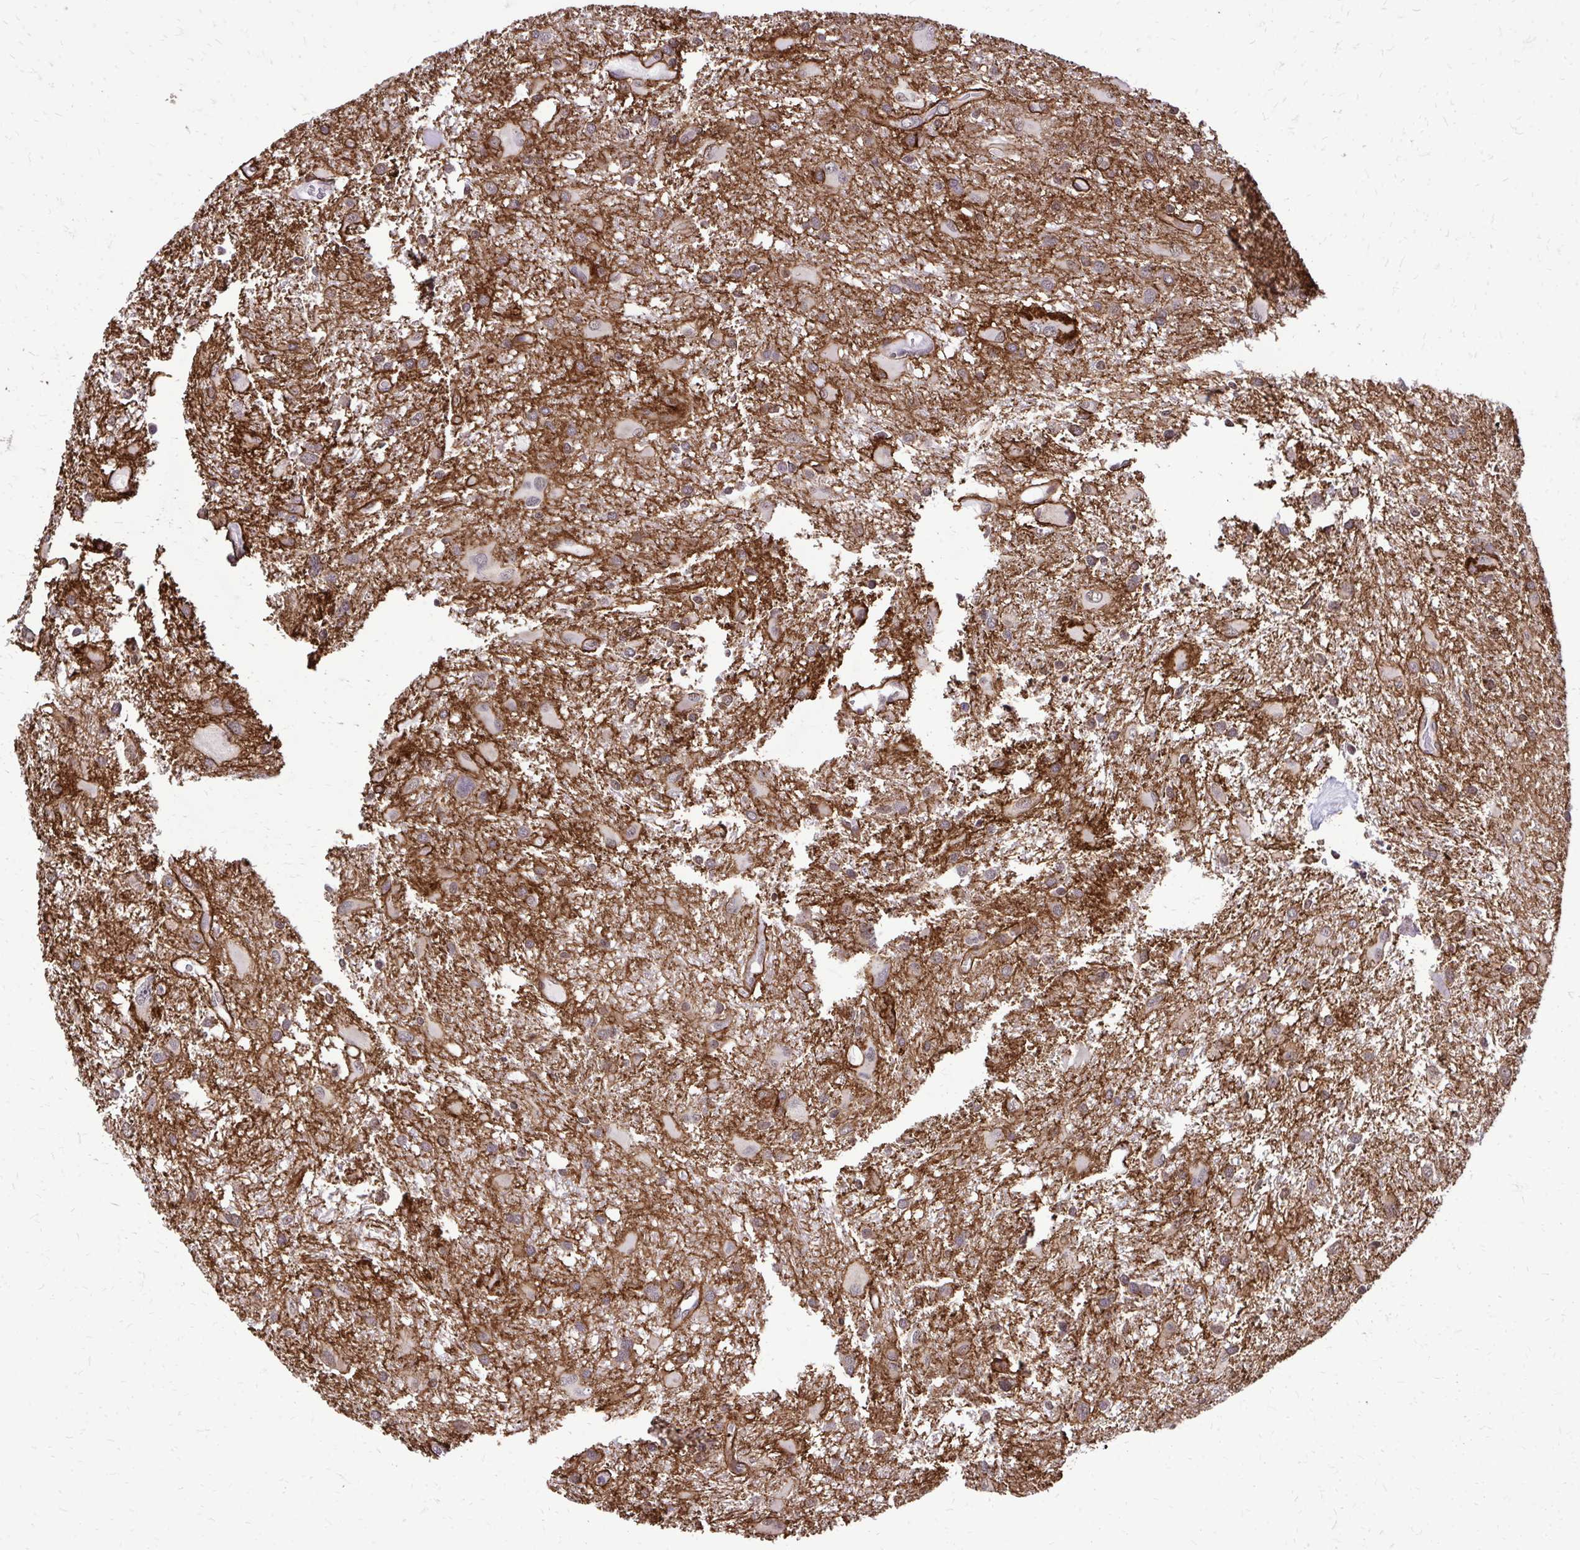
{"staining": {"intensity": "moderate", "quantity": "<25%", "location": "cytoplasmic/membranous"}, "tissue": "glioma", "cell_type": "Tumor cells", "image_type": "cancer", "snomed": [{"axis": "morphology", "description": "Glioma, malignant, High grade"}, {"axis": "topography", "description": "Brain"}], "caption": "Immunohistochemistry (IHC) (DAB) staining of human glioma shows moderate cytoplasmic/membranous protein positivity in approximately <25% of tumor cells. (IHC, brightfield microscopy, high magnification).", "gene": "AKAP5", "patient": {"sex": "male", "age": 53}}